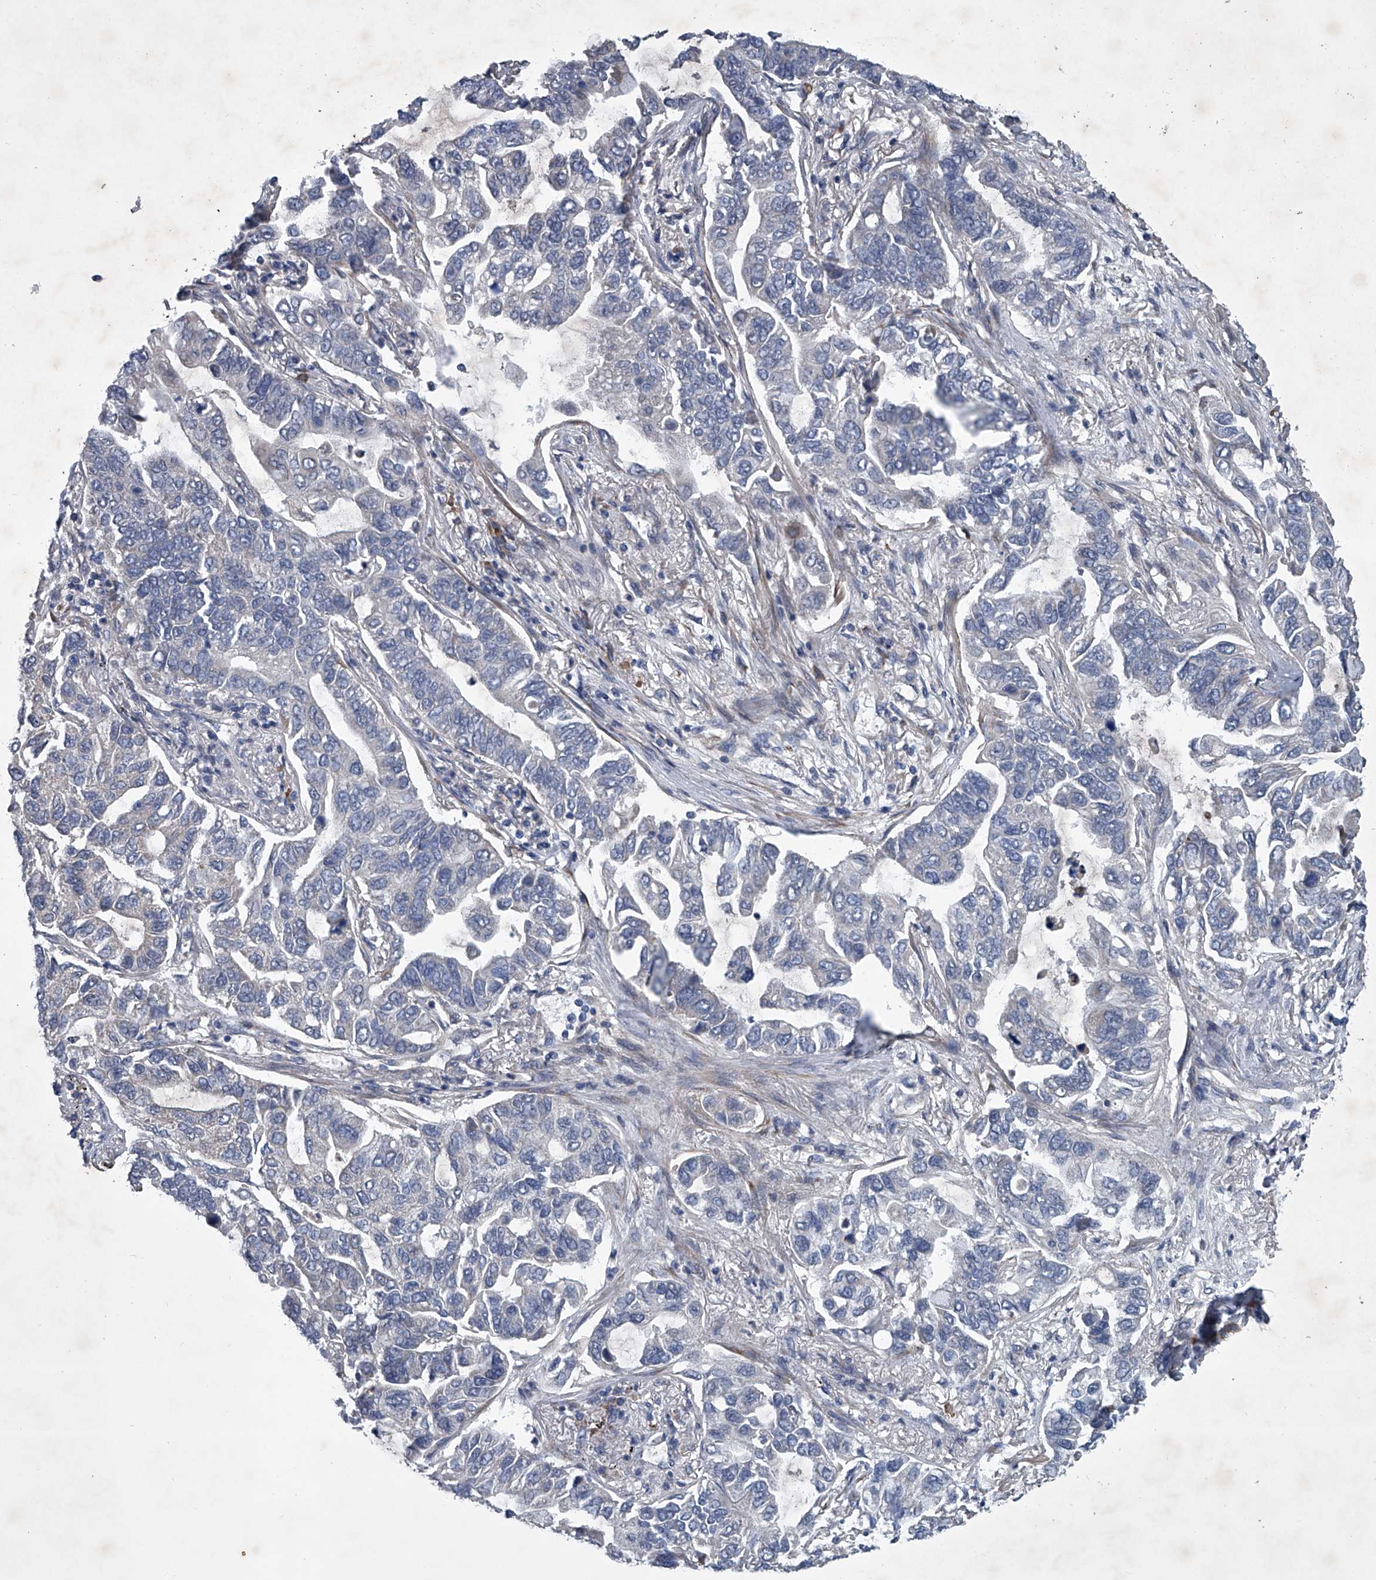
{"staining": {"intensity": "negative", "quantity": "none", "location": "none"}, "tissue": "lung cancer", "cell_type": "Tumor cells", "image_type": "cancer", "snomed": [{"axis": "morphology", "description": "Adenocarcinoma, NOS"}, {"axis": "topography", "description": "Lung"}], "caption": "IHC photomicrograph of human lung cancer (adenocarcinoma) stained for a protein (brown), which demonstrates no expression in tumor cells.", "gene": "ABCG1", "patient": {"sex": "male", "age": 64}}